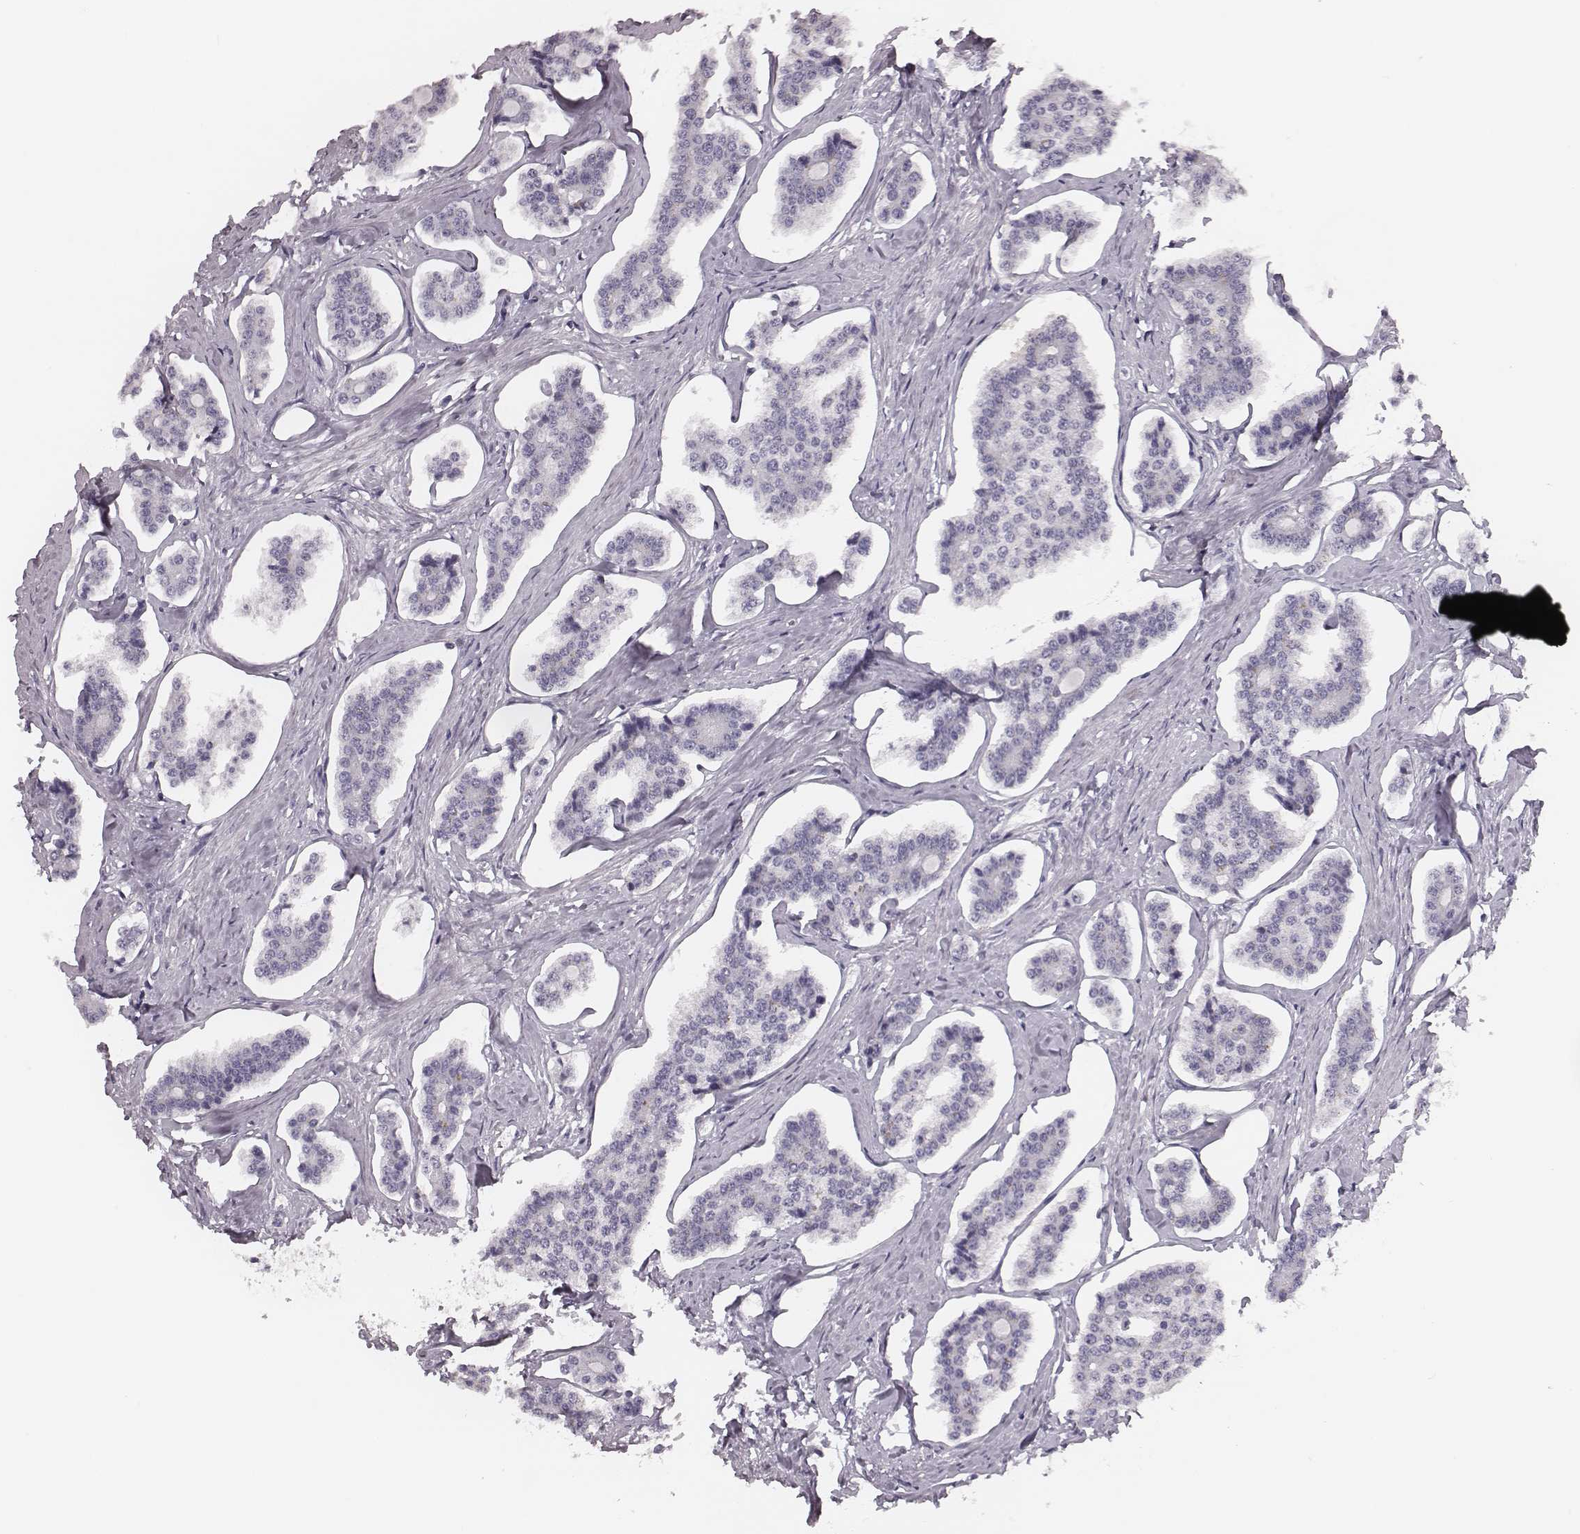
{"staining": {"intensity": "negative", "quantity": "none", "location": "none"}, "tissue": "carcinoid", "cell_type": "Tumor cells", "image_type": "cancer", "snomed": [{"axis": "morphology", "description": "Carcinoid, malignant, NOS"}, {"axis": "topography", "description": "Small intestine"}], "caption": "An image of human carcinoid is negative for staining in tumor cells.", "gene": "CSH1", "patient": {"sex": "female", "age": 65}}